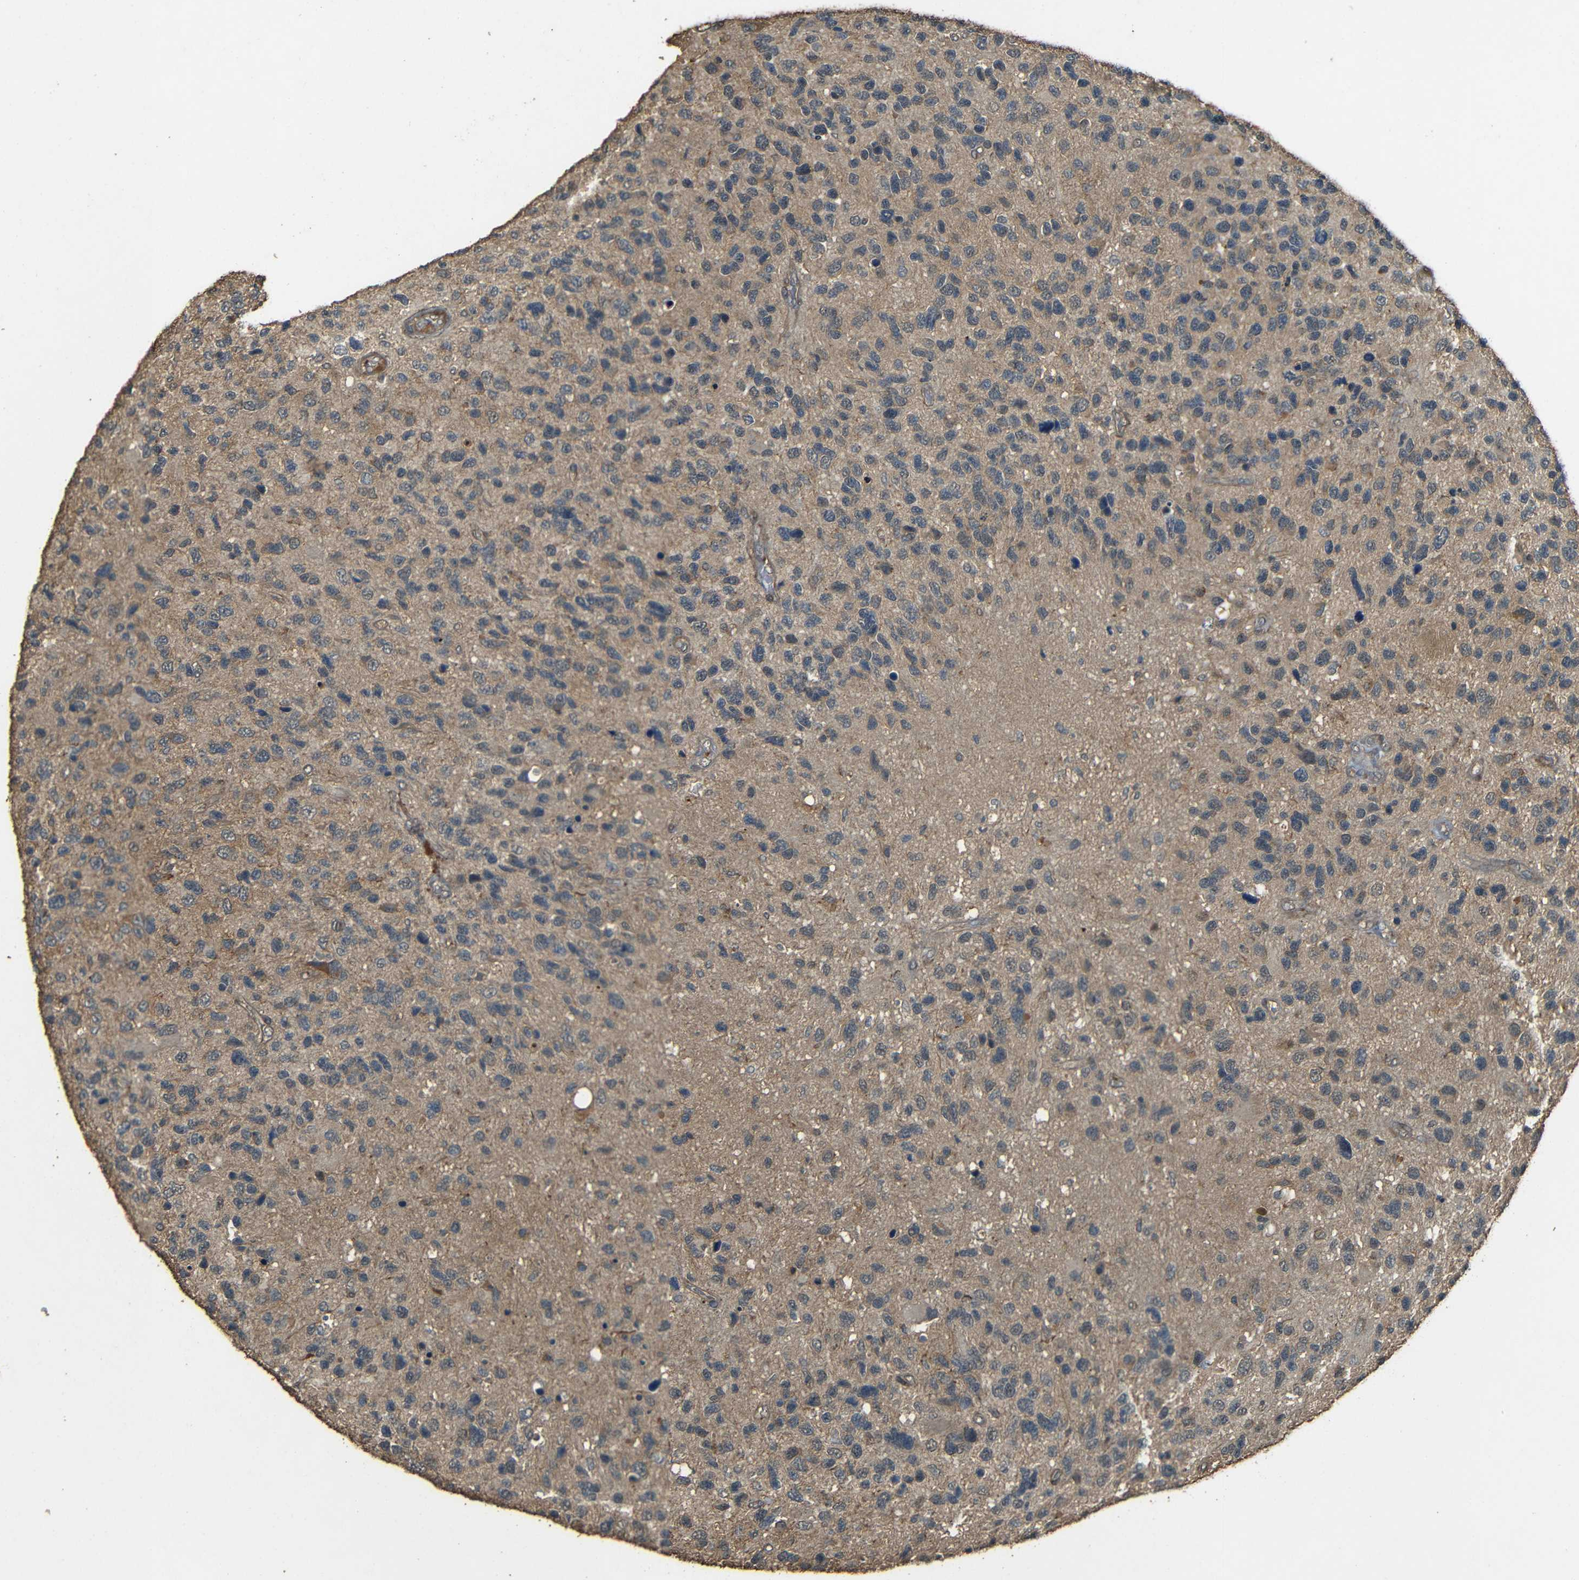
{"staining": {"intensity": "weak", "quantity": ">75%", "location": "cytoplasmic/membranous"}, "tissue": "glioma", "cell_type": "Tumor cells", "image_type": "cancer", "snomed": [{"axis": "morphology", "description": "Glioma, malignant, High grade"}, {"axis": "topography", "description": "Brain"}], "caption": "A low amount of weak cytoplasmic/membranous positivity is identified in about >75% of tumor cells in malignant glioma (high-grade) tissue.", "gene": "PDE5A", "patient": {"sex": "female", "age": 58}}